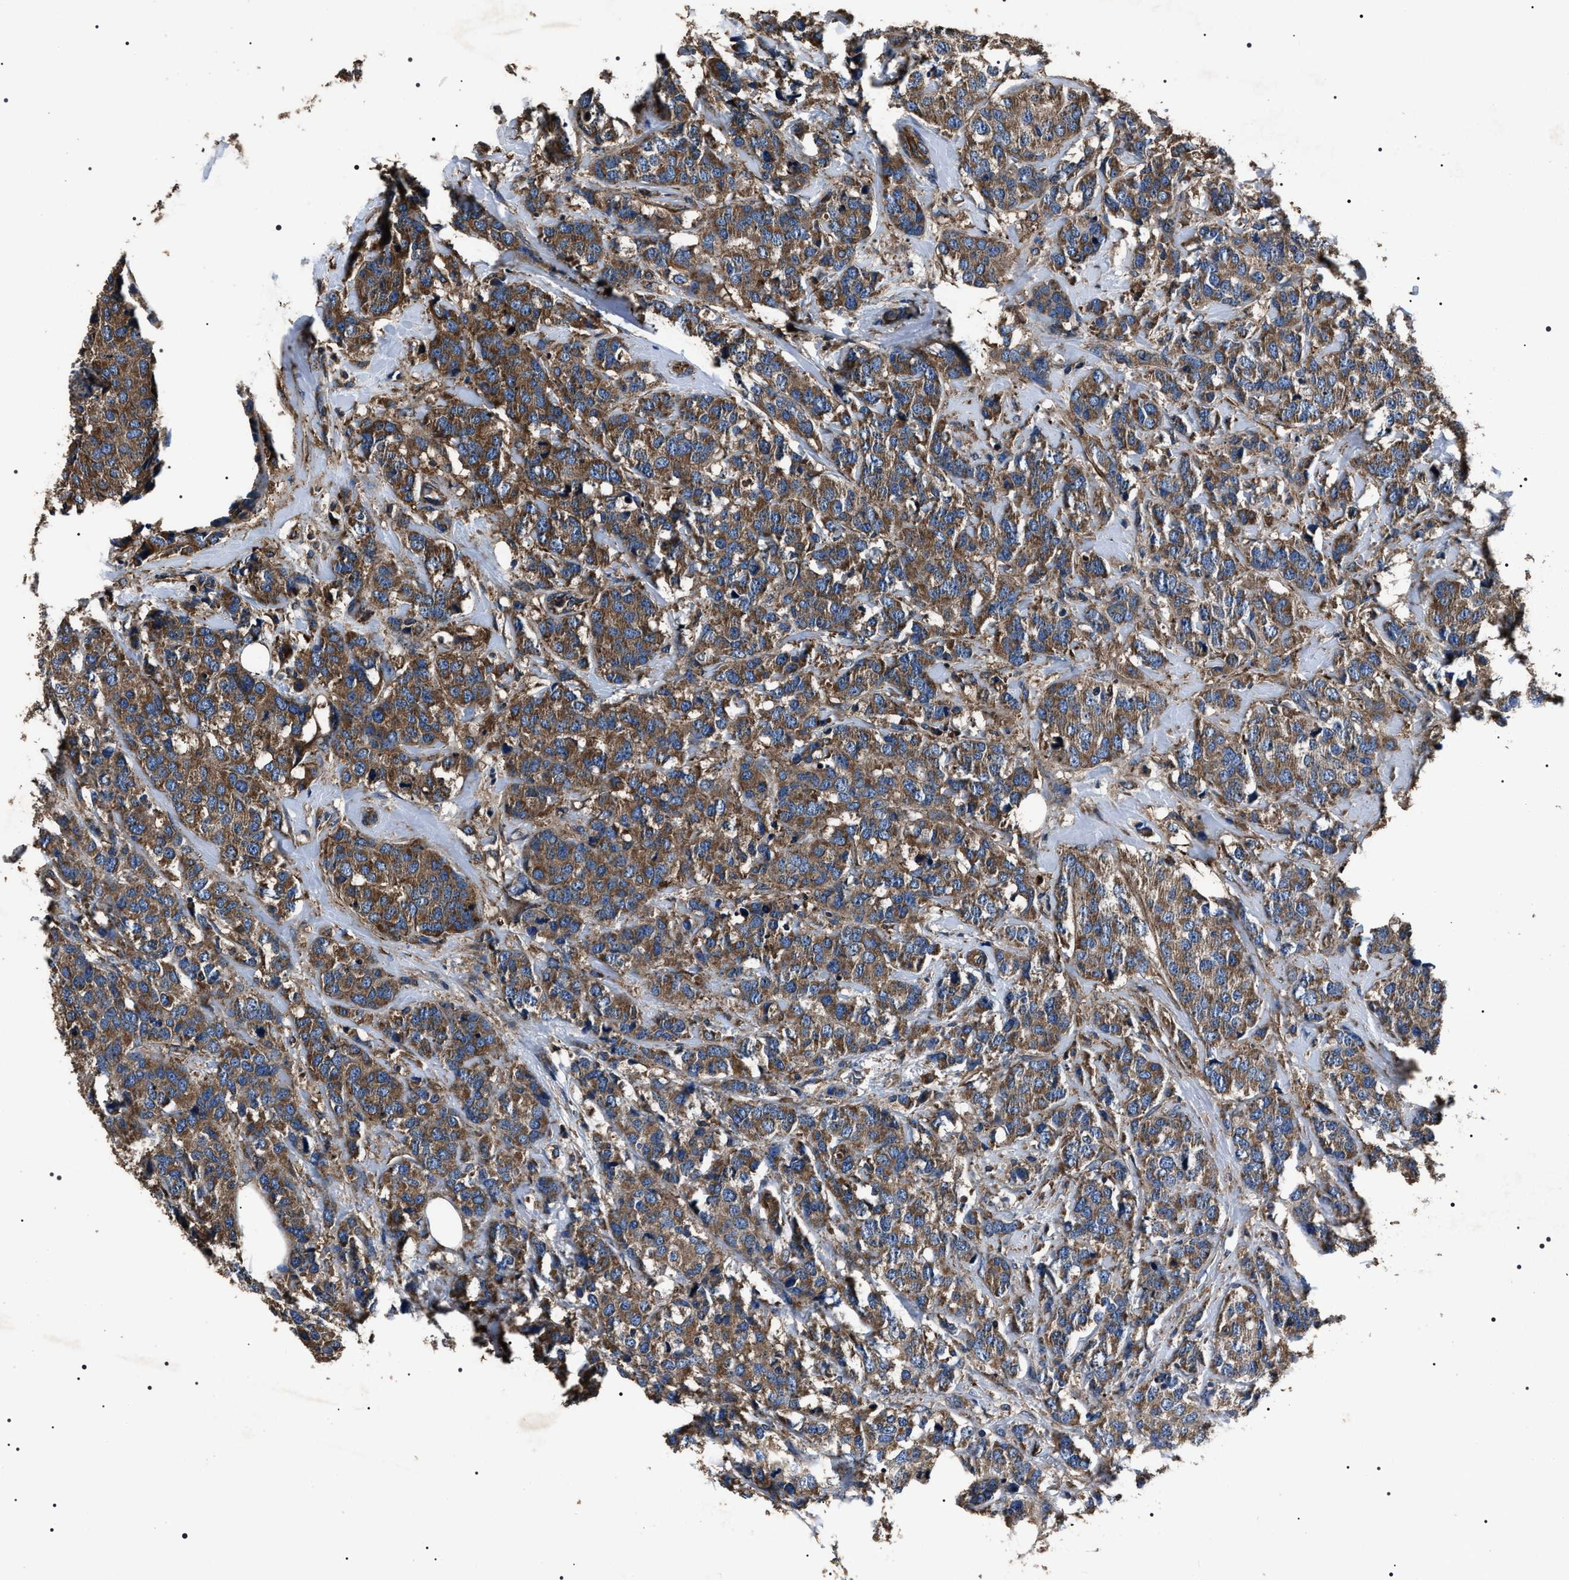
{"staining": {"intensity": "moderate", "quantity": ">75%", "location": "cytoplasmic/membranous"}, "tissue": "breast cancer", "cell_type": "Tumor cells", "image_type": "cancer", "snomed": [{"axis": "morphology", "description": "Lobular carcinoma"}, {"axis": "topography", "description": "Breast"}], "caption": "Immunohistochemistry of breast lobular carcinoma demonstrates medium levels of moderate cytoplasmic/membranous expression in approximately >75% of tumor cells. The protein of interest is shown in brown color, while the nuclei are stained blue.", "gene": "HSCB", "patient": {"sex": "female", "age": 59}}